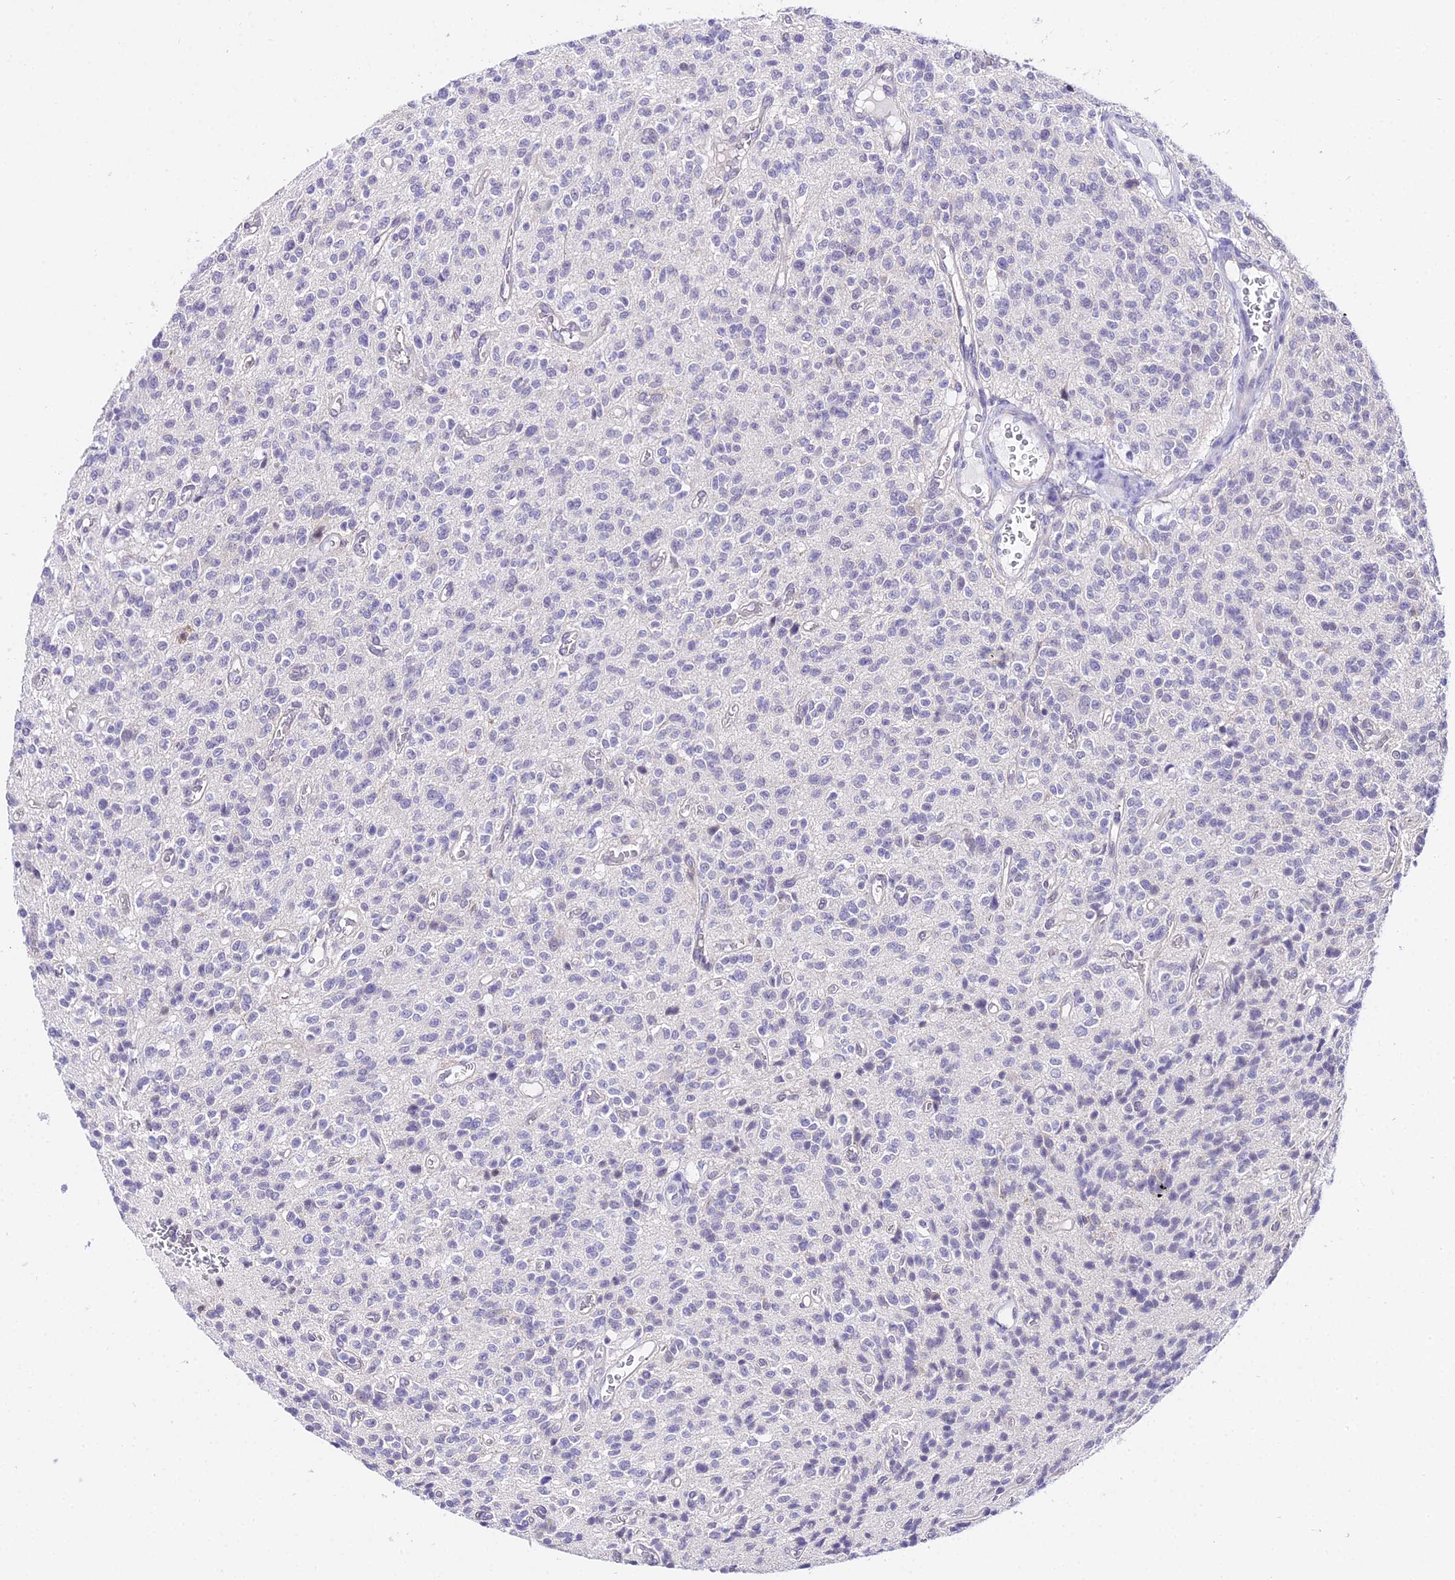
{"staining": {"intensity": "negative", "quantity": "none", "location": "none"}, "tissue": "glioma", "cell_type": "Tumor cells", "image_type": "cancer", "snomed": [{"axis": "morphology", "description": "Glioma, malignant, High grade"}, {"axis": "topography", "description": "Brain"}], "caption": "There is no significant positivity in tumor cells of glioma.", "gene": "POLR2I", "patient": {"sex": "male", "age": 34}}